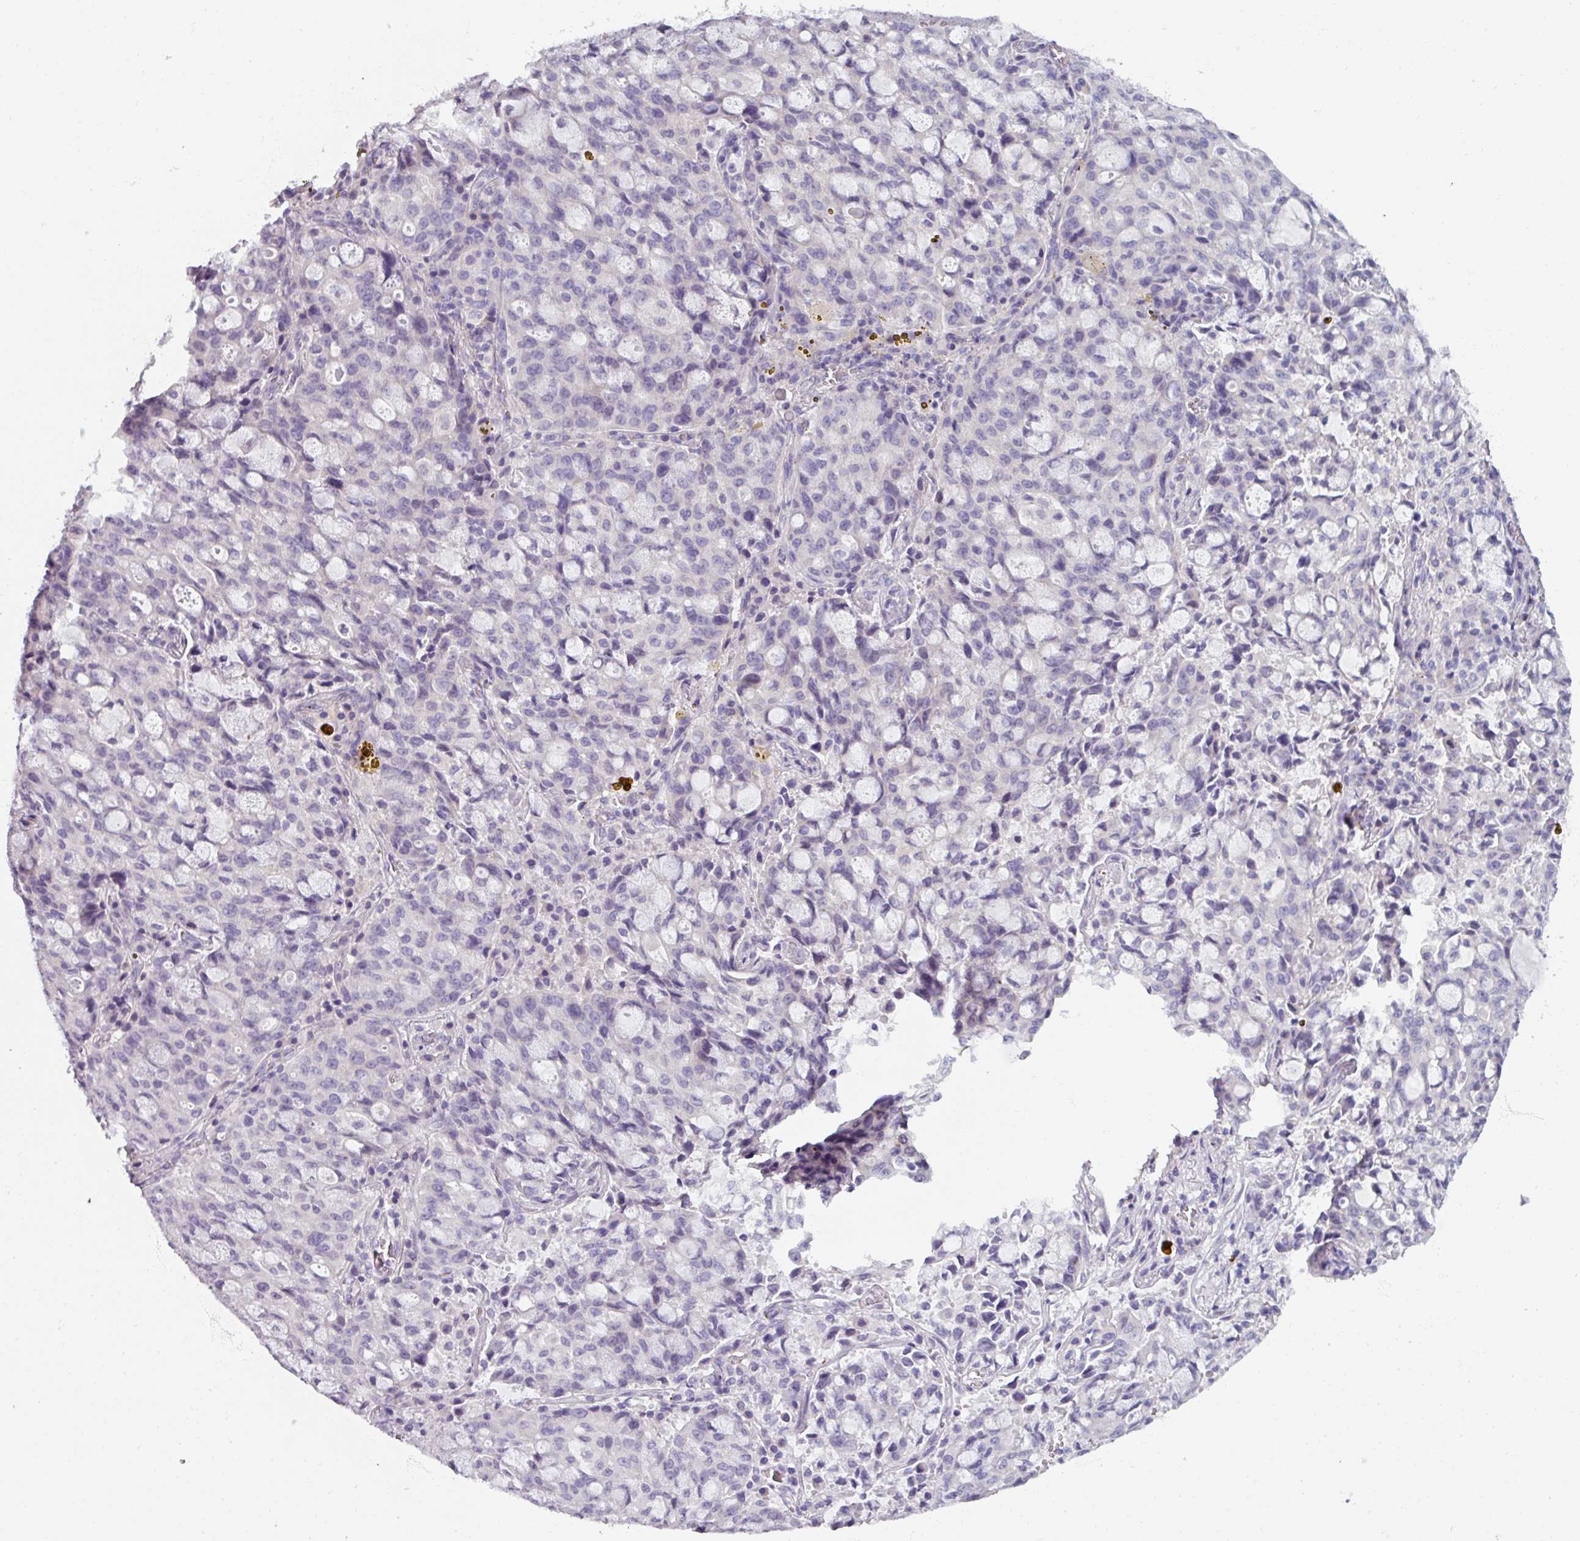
{"staining": {"intensity": "negative", "quantity": "none", "location": "none"}, "tissue": "lung cancer", "cell_type": "Tumor cells", "image_type": "cancer", "snomed": [{"axis": "morphology", "description": "Adenocarcinoma, NOS"}, {"axis": "topography", "description": "Lung"}], "caption": "Immunohistochemistry of human lung cancer (adenocarcinoma) exhibits no expression in tumor cells.", "gene": "SMIM11", "patient": {"sex": "female", "age": 44}}